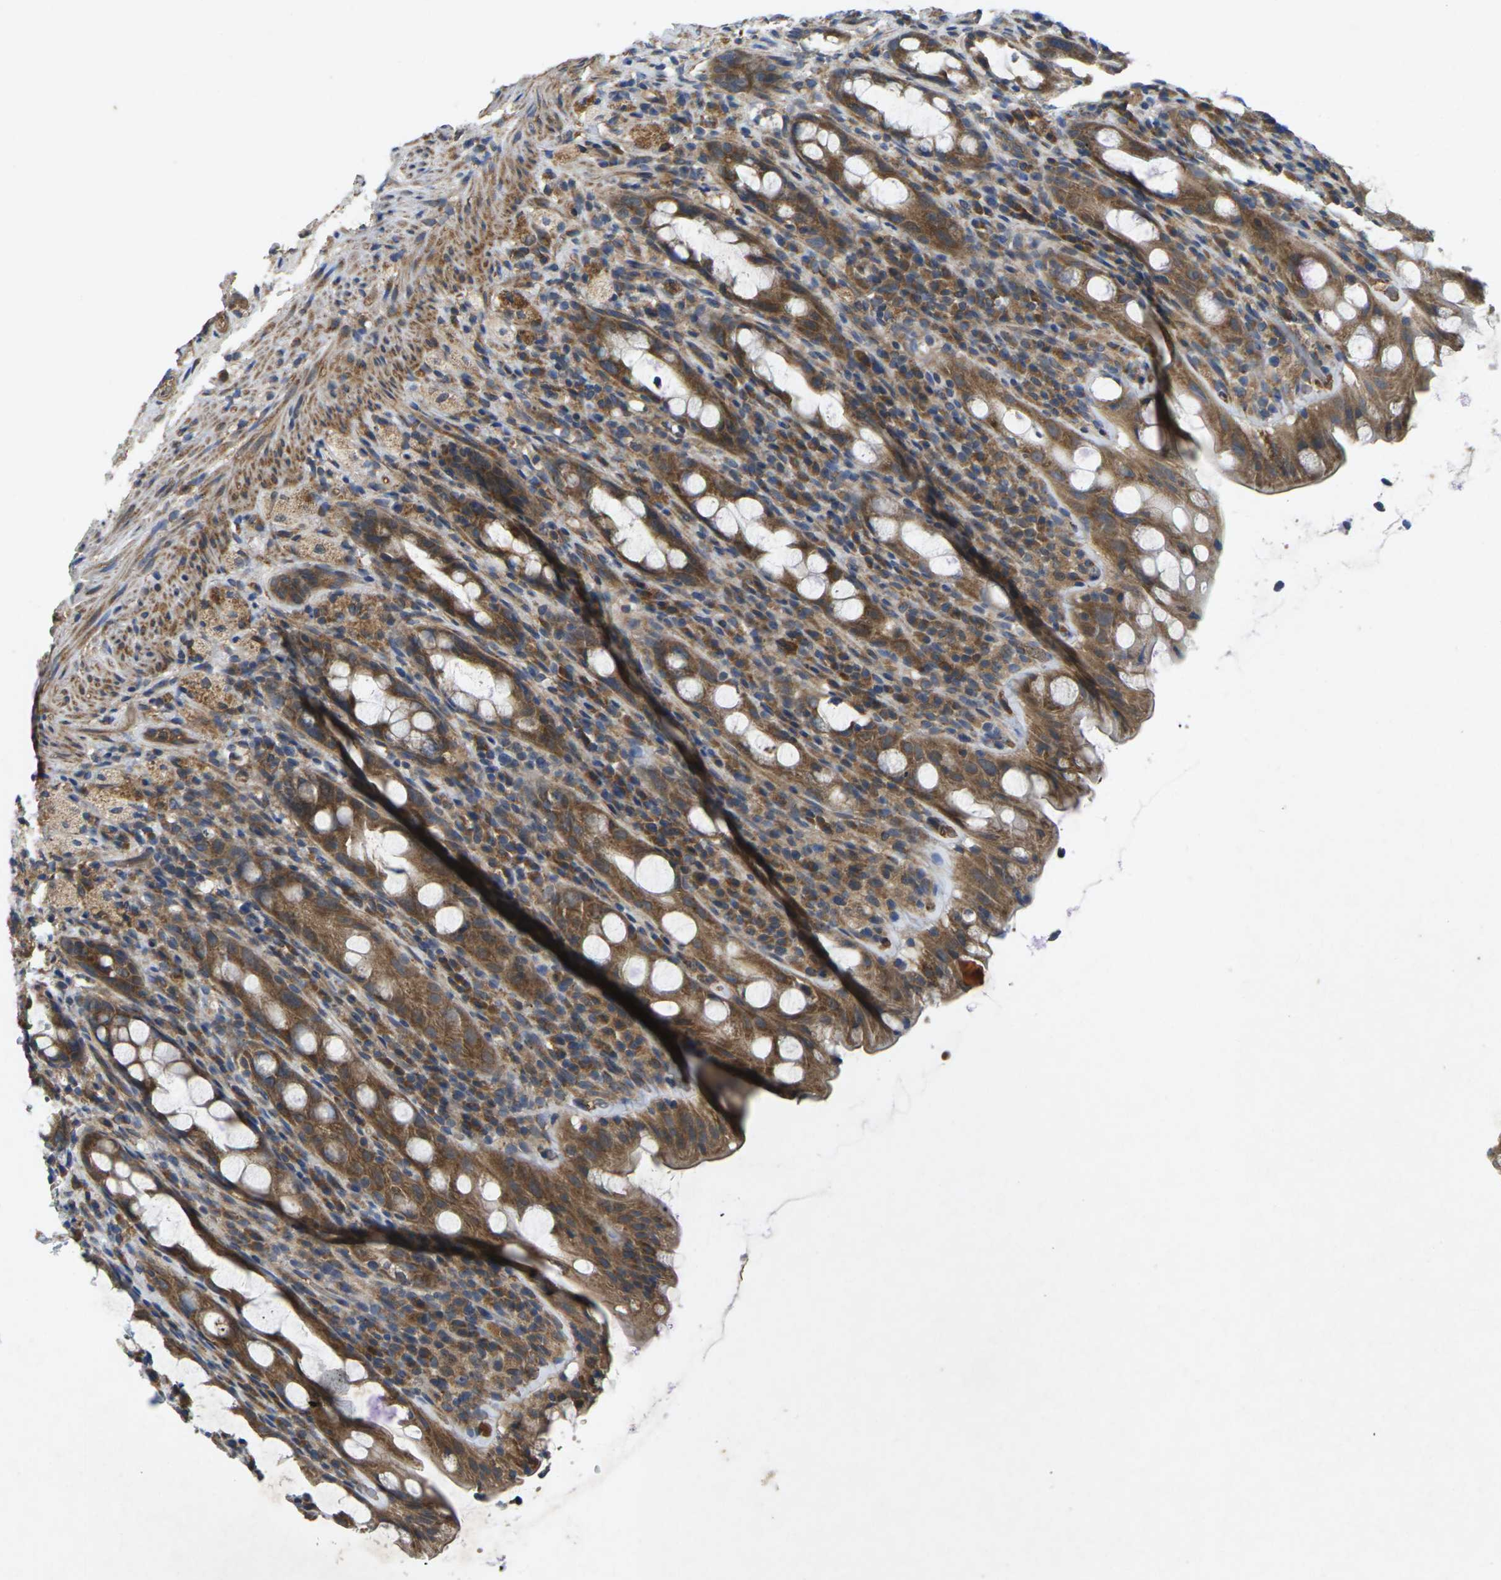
{"staining": {"intensity": "moderate", "quantity": ">75%", "location": "cytoplasmic/membranous"}, "tissue": "rectum", "cell_type": "Glandular cells", "image_type": "normal", "snomed": [{"axis": "morphology", "description": "Normal tissue, NOS"}, {"axis": "topography", "description": "Rectum"}], "caption": "DAB immunohistochemical staining of unremarkable rectum reveals moderate cytoplasmic/membranous protein expression in about >75% of glandular cells.", "gene": "KIF1B", "patient": {"sex": "male", "age": 44}}